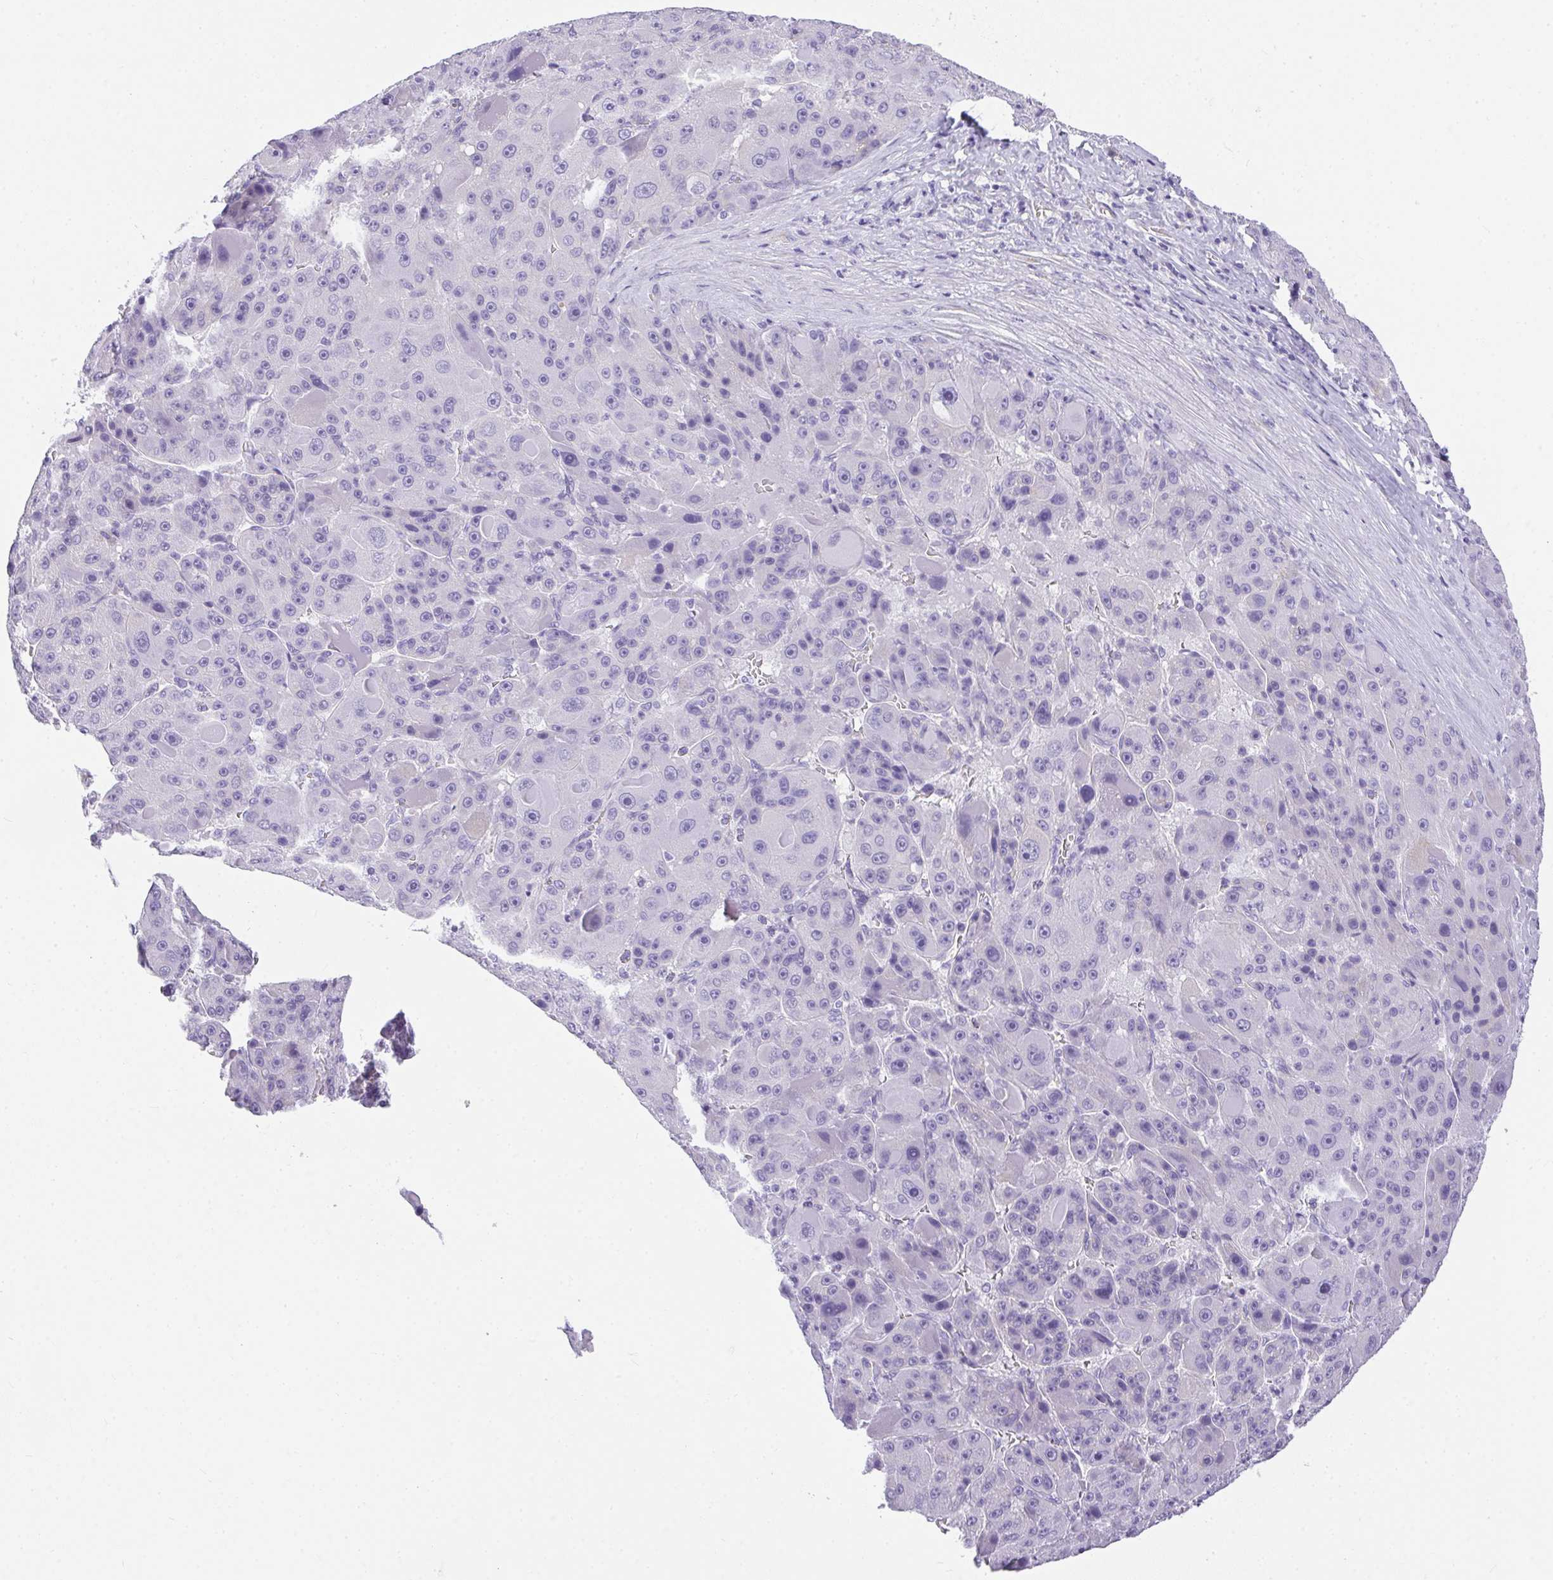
{"staining": {"intensity": "negative", "quantity": "none", "location": "none"}, "tissue": "liver cancer", "cell_type": "Tumor cells", "image_type": "cancer", "snomed": [{"axis": "morphology", "description": "Carcinoma, Hepatocellular, NOS"}, {"axis": "topography", "description": "Liver"}], "caption": "Immunohistochemistry of liver cancer shows no expression in tumor cells. Brightfield microscopy of immunohistochemistry (IHC) stained with DAB (3,3'-diaminobenzidine) (brown) and hematoxylin (blue), captured at high magnification.", "gene": "PLPPR3", "patient": {"sex": "male", "age": 76}}